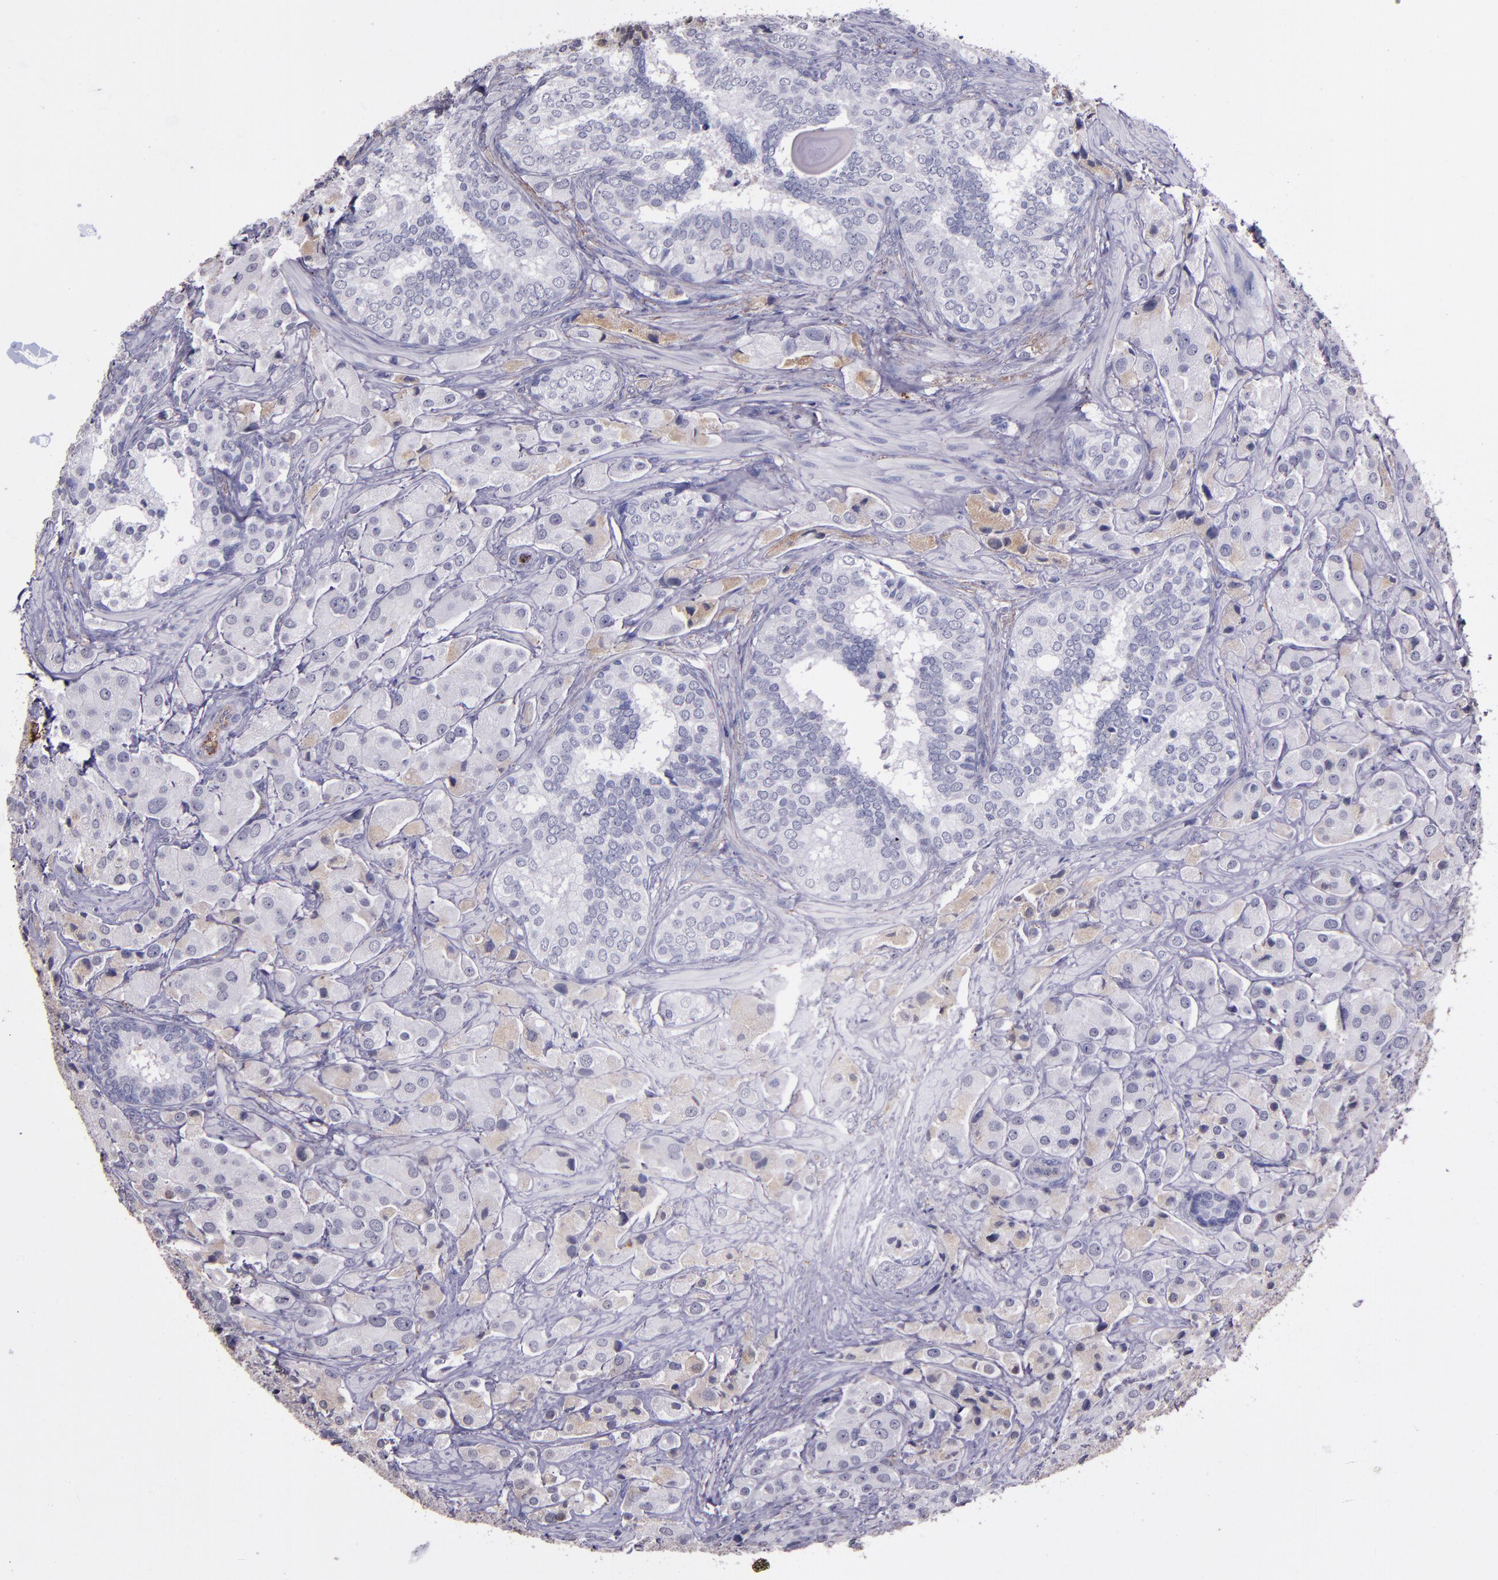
{"staining": {"intensity": "weak", "quantity": "<25%", "location": "cytoplasmic/membranous"}, "tissue": "prostate cancer", "cell_type": "Tumor cells", "image_type": "cancer", "snomed": [{"axis": "morphology", "description": "Adenocarcinoma, Medium grade"}, {"axis": "topography", "description": "Prostate"}], "caption": "High magnification brightfield microscopy of medium-grade adenocarcinoma (prostate) stained with DAB (brown) and counterstained with hematoxylin (blue): tumor cells show no significant staining.", "gene": "A2M", "patient": {"sex": "male", "age": 70}}